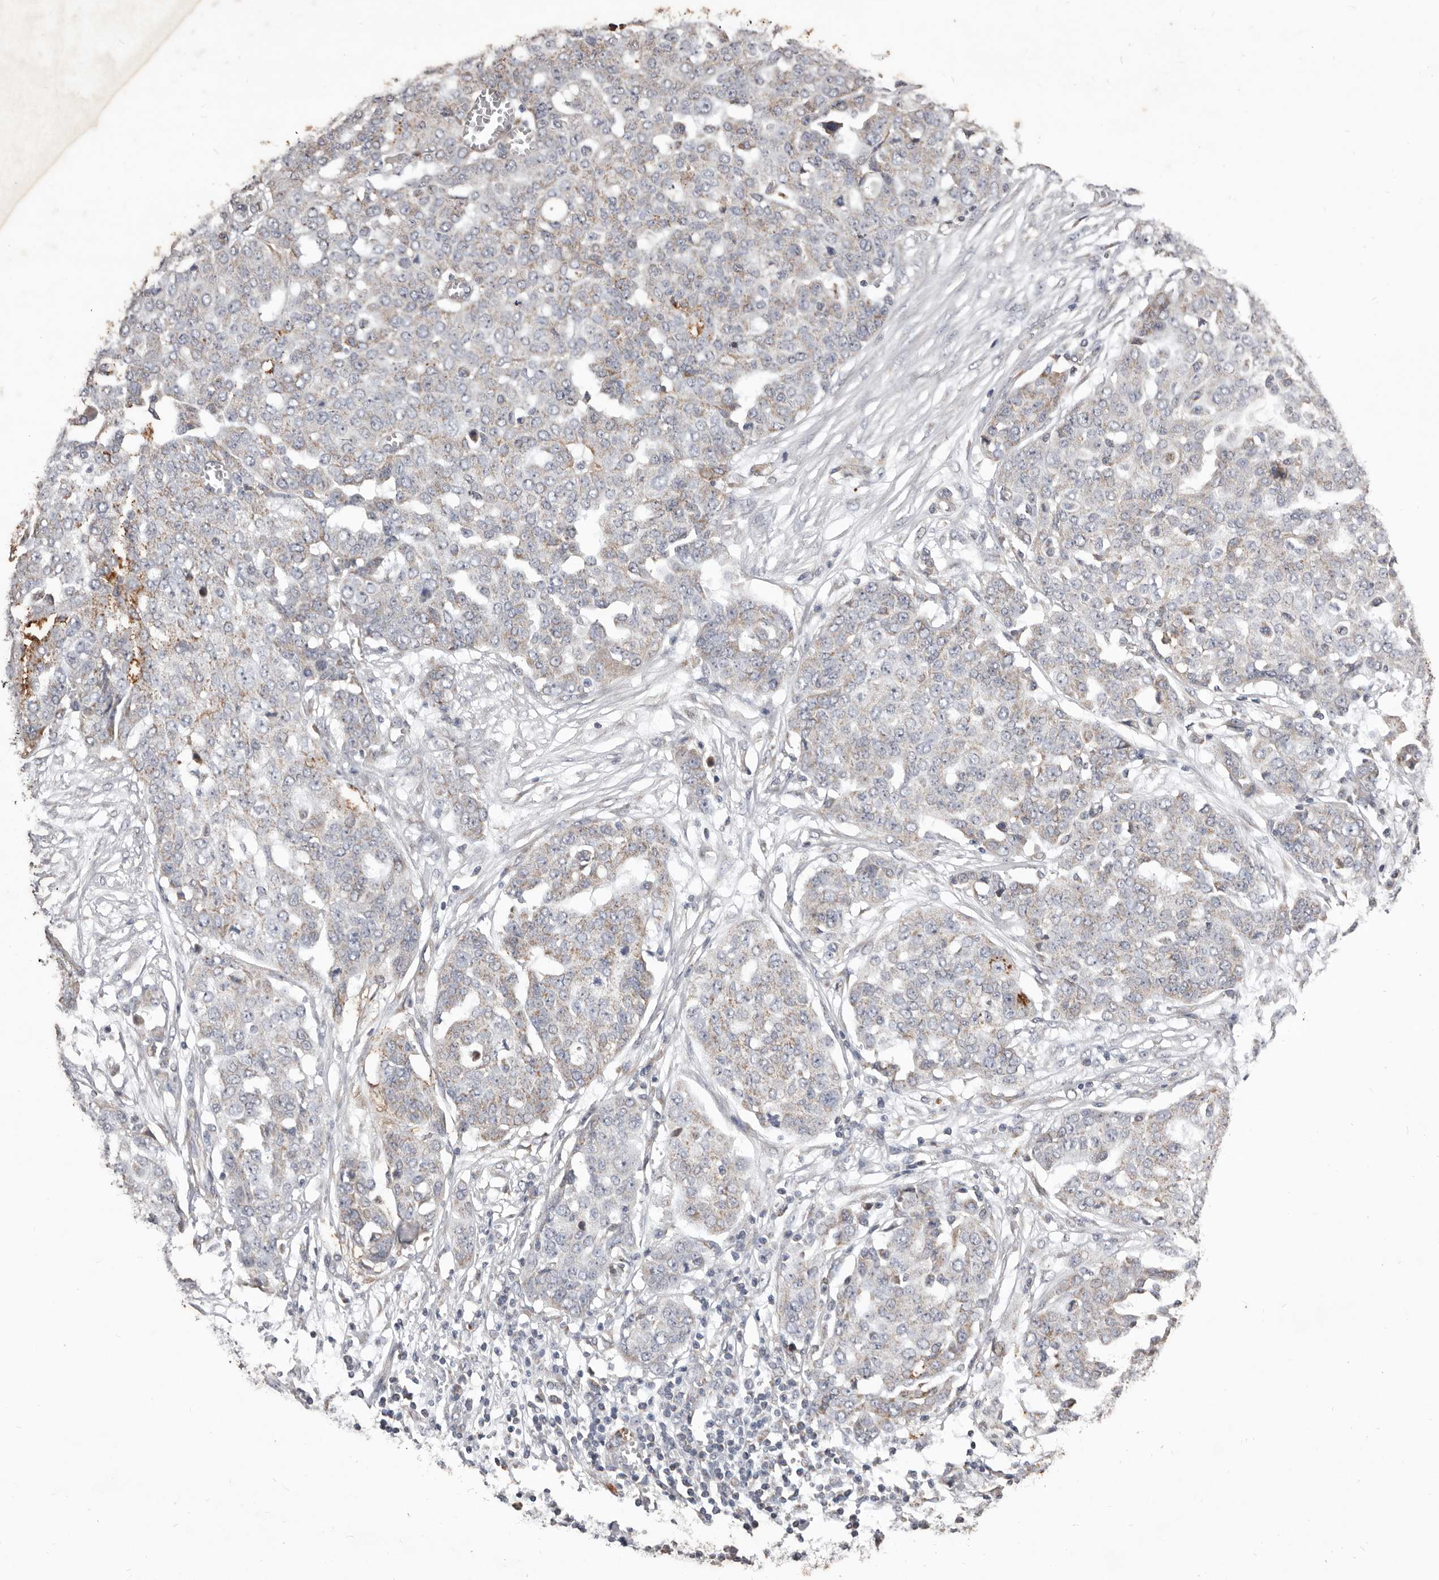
{"staining": {"intensity": "weak", "quantity": "<25%", "location": "cytoplasmic/membranous"}, "tissue": "ovarian cancer", "cell_type": "Tumor cells", "image_type": "cancer", "snomed": [{"axis": "morphology", "description": "Cystadenocarcinoma, serous, NOS"}, {"axis": "topography", "description": "Soft tissue"}, {"axis": "topography", "description": "Ovary"}], "caption": "Micrograph shows no protein expression in tumor cells of ovarian cancer tissue.", "gene": "CXCL14", "patient": {"sex": "female", "age": 57}}